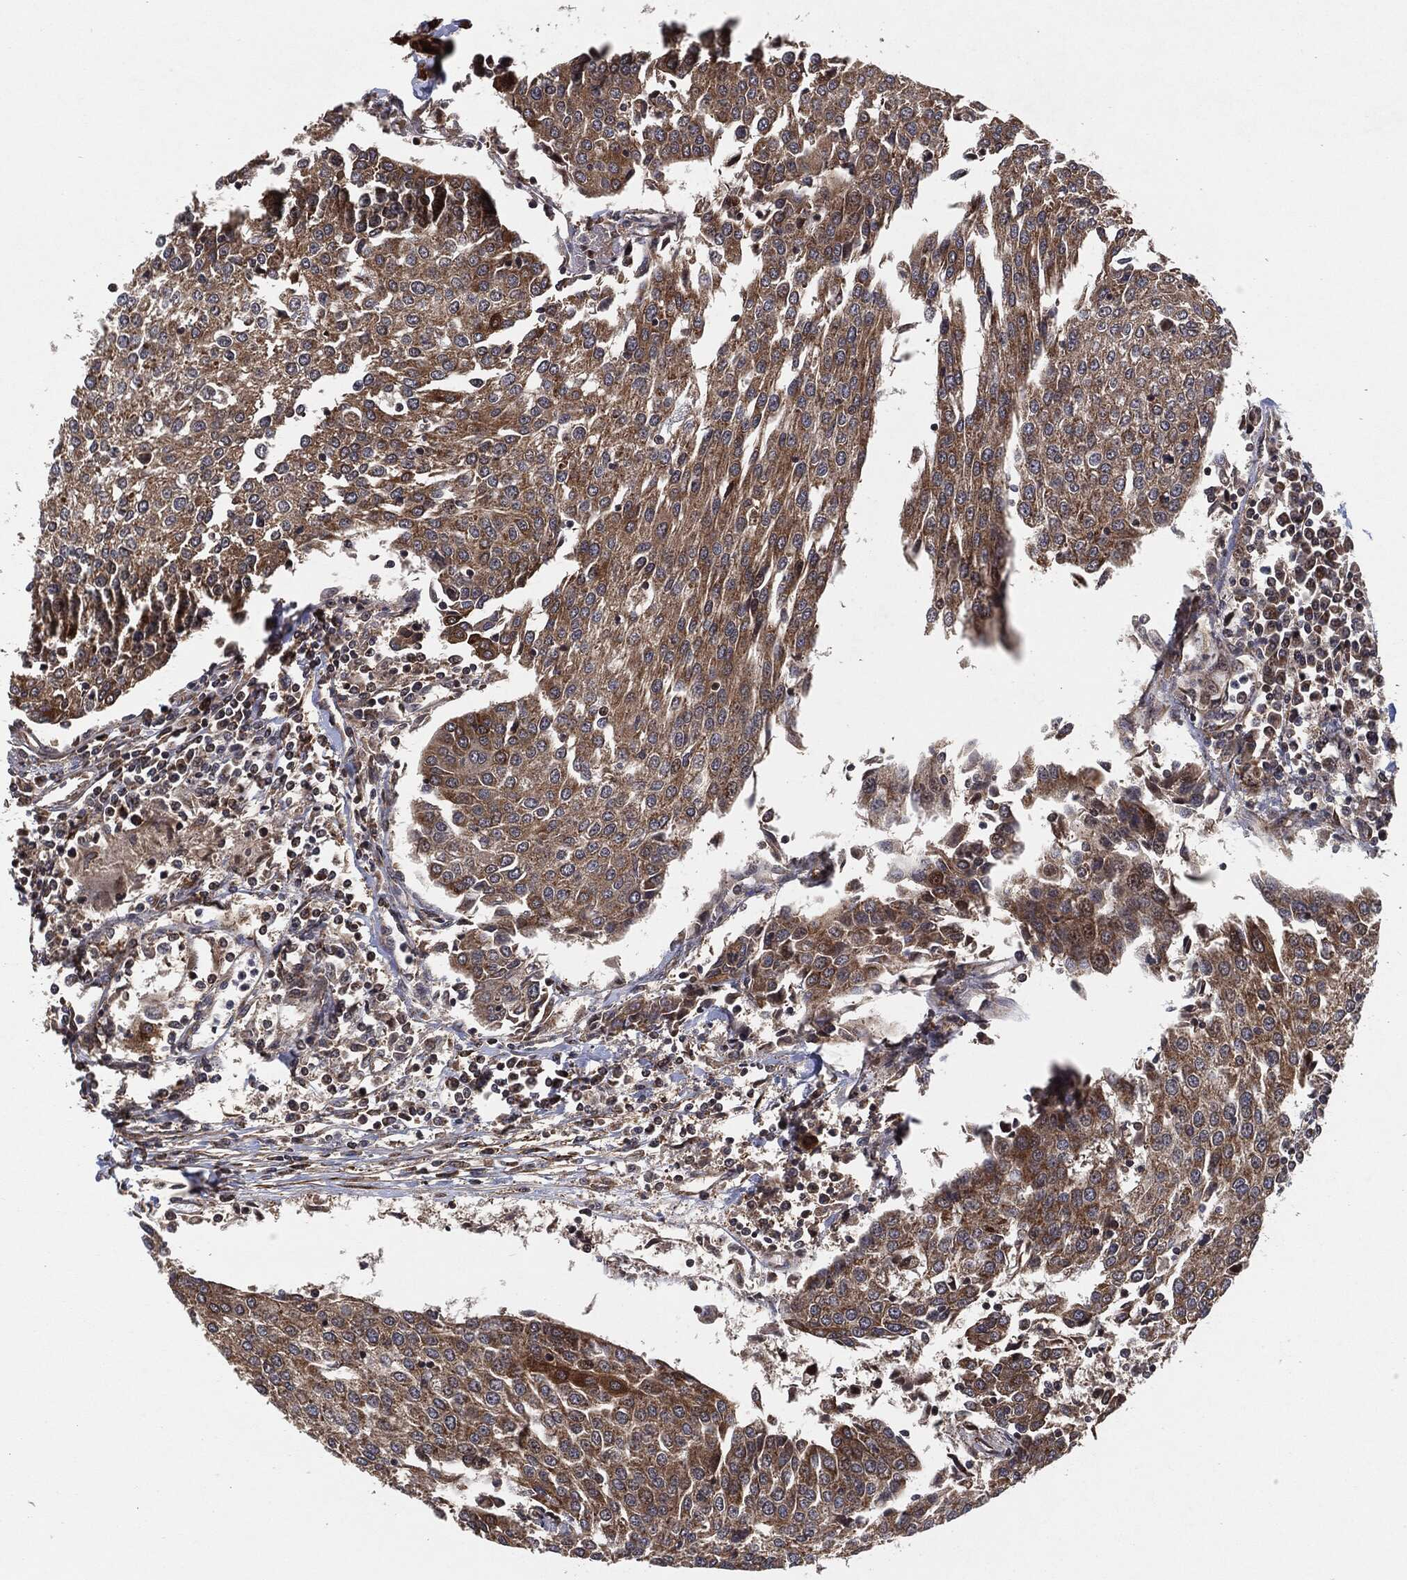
{"staining": {"intensity": "moderate", "quantity": ">75%", "location": "cytoplasmic/membranous"}, "tissue": "urothelial cancer", "cell_type": "Tumor cells", "image_type": "cancer", "snomed": [{"axis": "morphology", "description": "Urothelial carcinoma, High grade"}, {"axis": "topography", "description": "Urinary bladder"}], "caption": "Immunohistochemical staining of urothelial cancer exhibits moderate cytoplasmic/membranous protein expression in about >75% of tumor cells. Nuclei are stained in blue.", "gene": "BCAR1", "patient": {"sex": "female", "age": 85}}